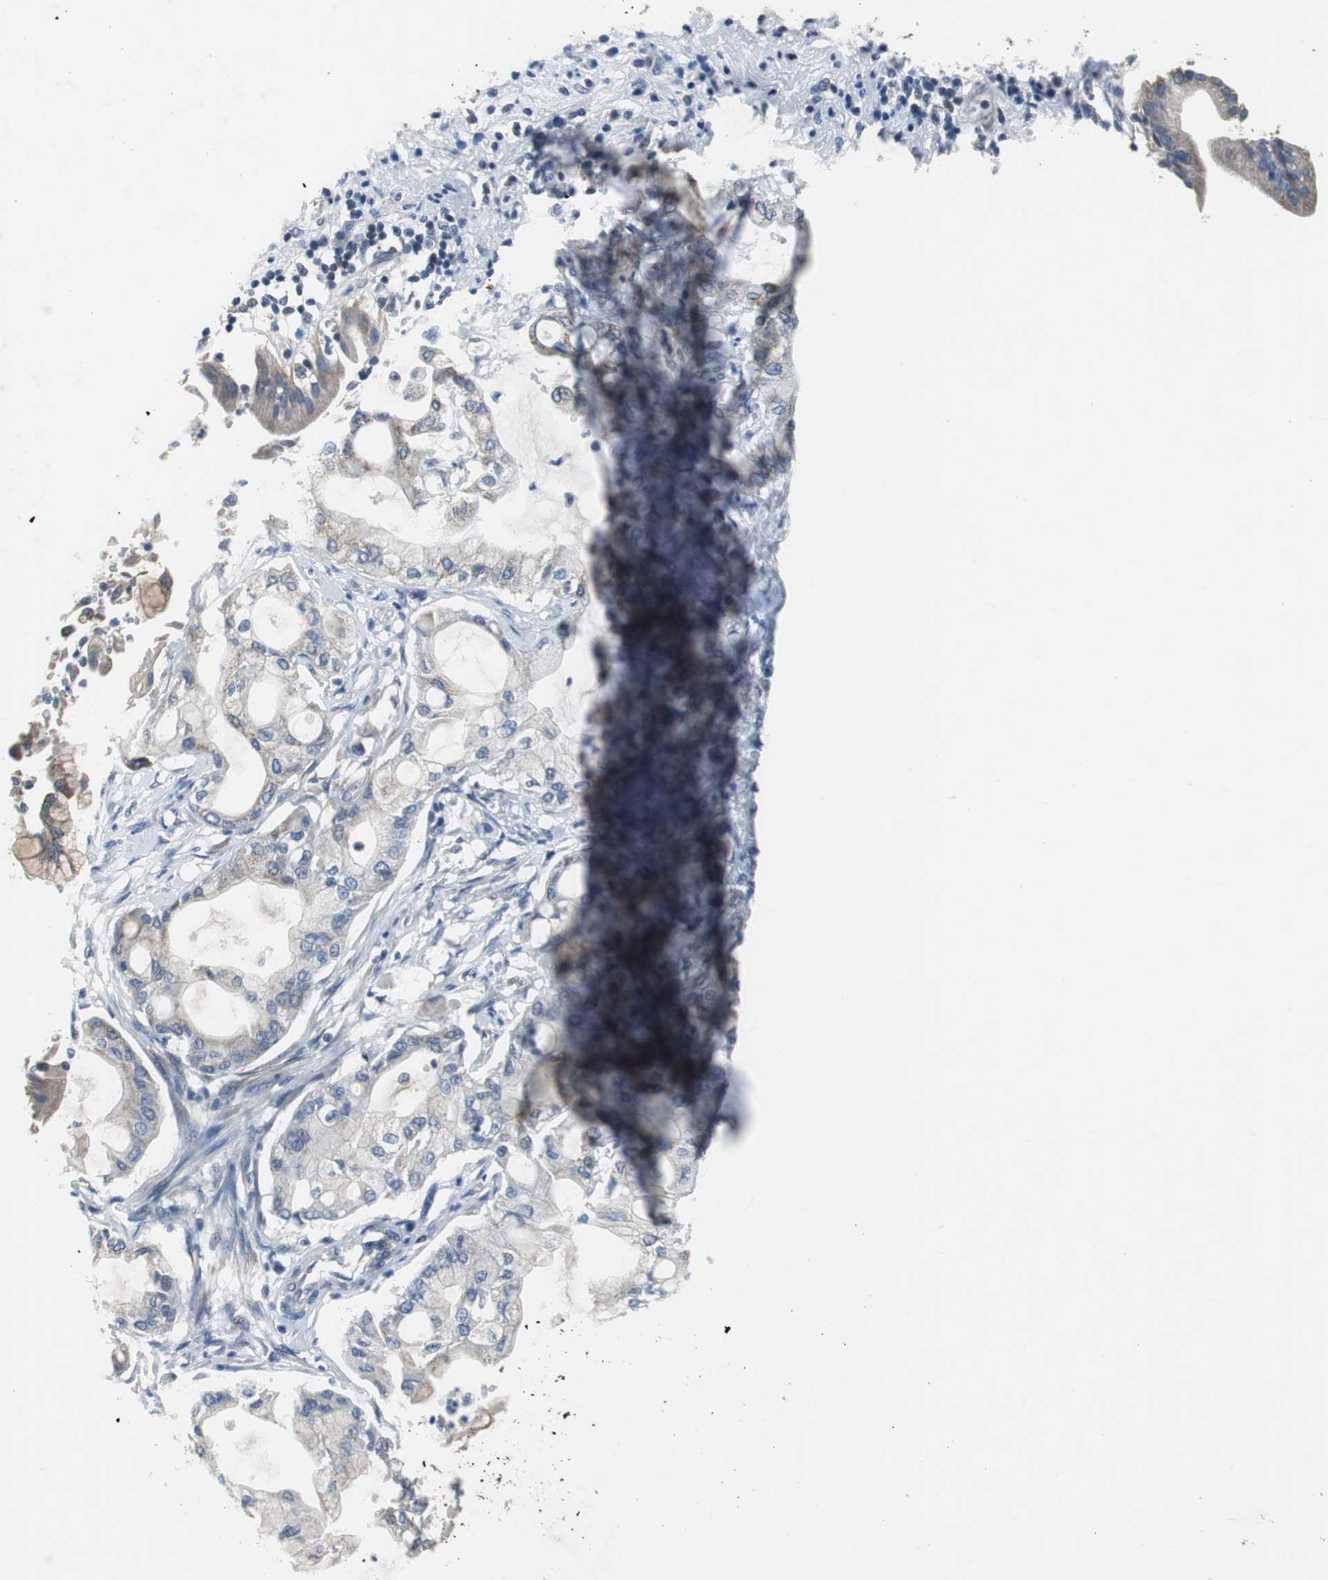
{"staining": {"intensity": "weak", "quantity": "25%-75%", "location": "cytoplasmic/membranous"}, "tissue": "pancreatic cancer", "cell_type": "Tumor cells", "image_type": "cancer", "snomed": [{"axis": "morphology", "description": "Adenocarcinoma, NOS"}, {"axis": "morphology", "description": "Adenocarcinoma, metastatic, NOS"}, {"axis": "topography", "description": "Lymph node"}, {"axis": "topography", "description": "Pancreas"}, {"axis": "topography", "description": "Duodenum"}], "caption": "Immunohistochemistry (DAB) staining of human pancreatic metastatic adenocarcinoma displays weak cytoplasmic/membranous protein positivity in about 25%-75% of tumor cells.", "gene": "TP63", "patient": {"sex": "female", "age": 64}}